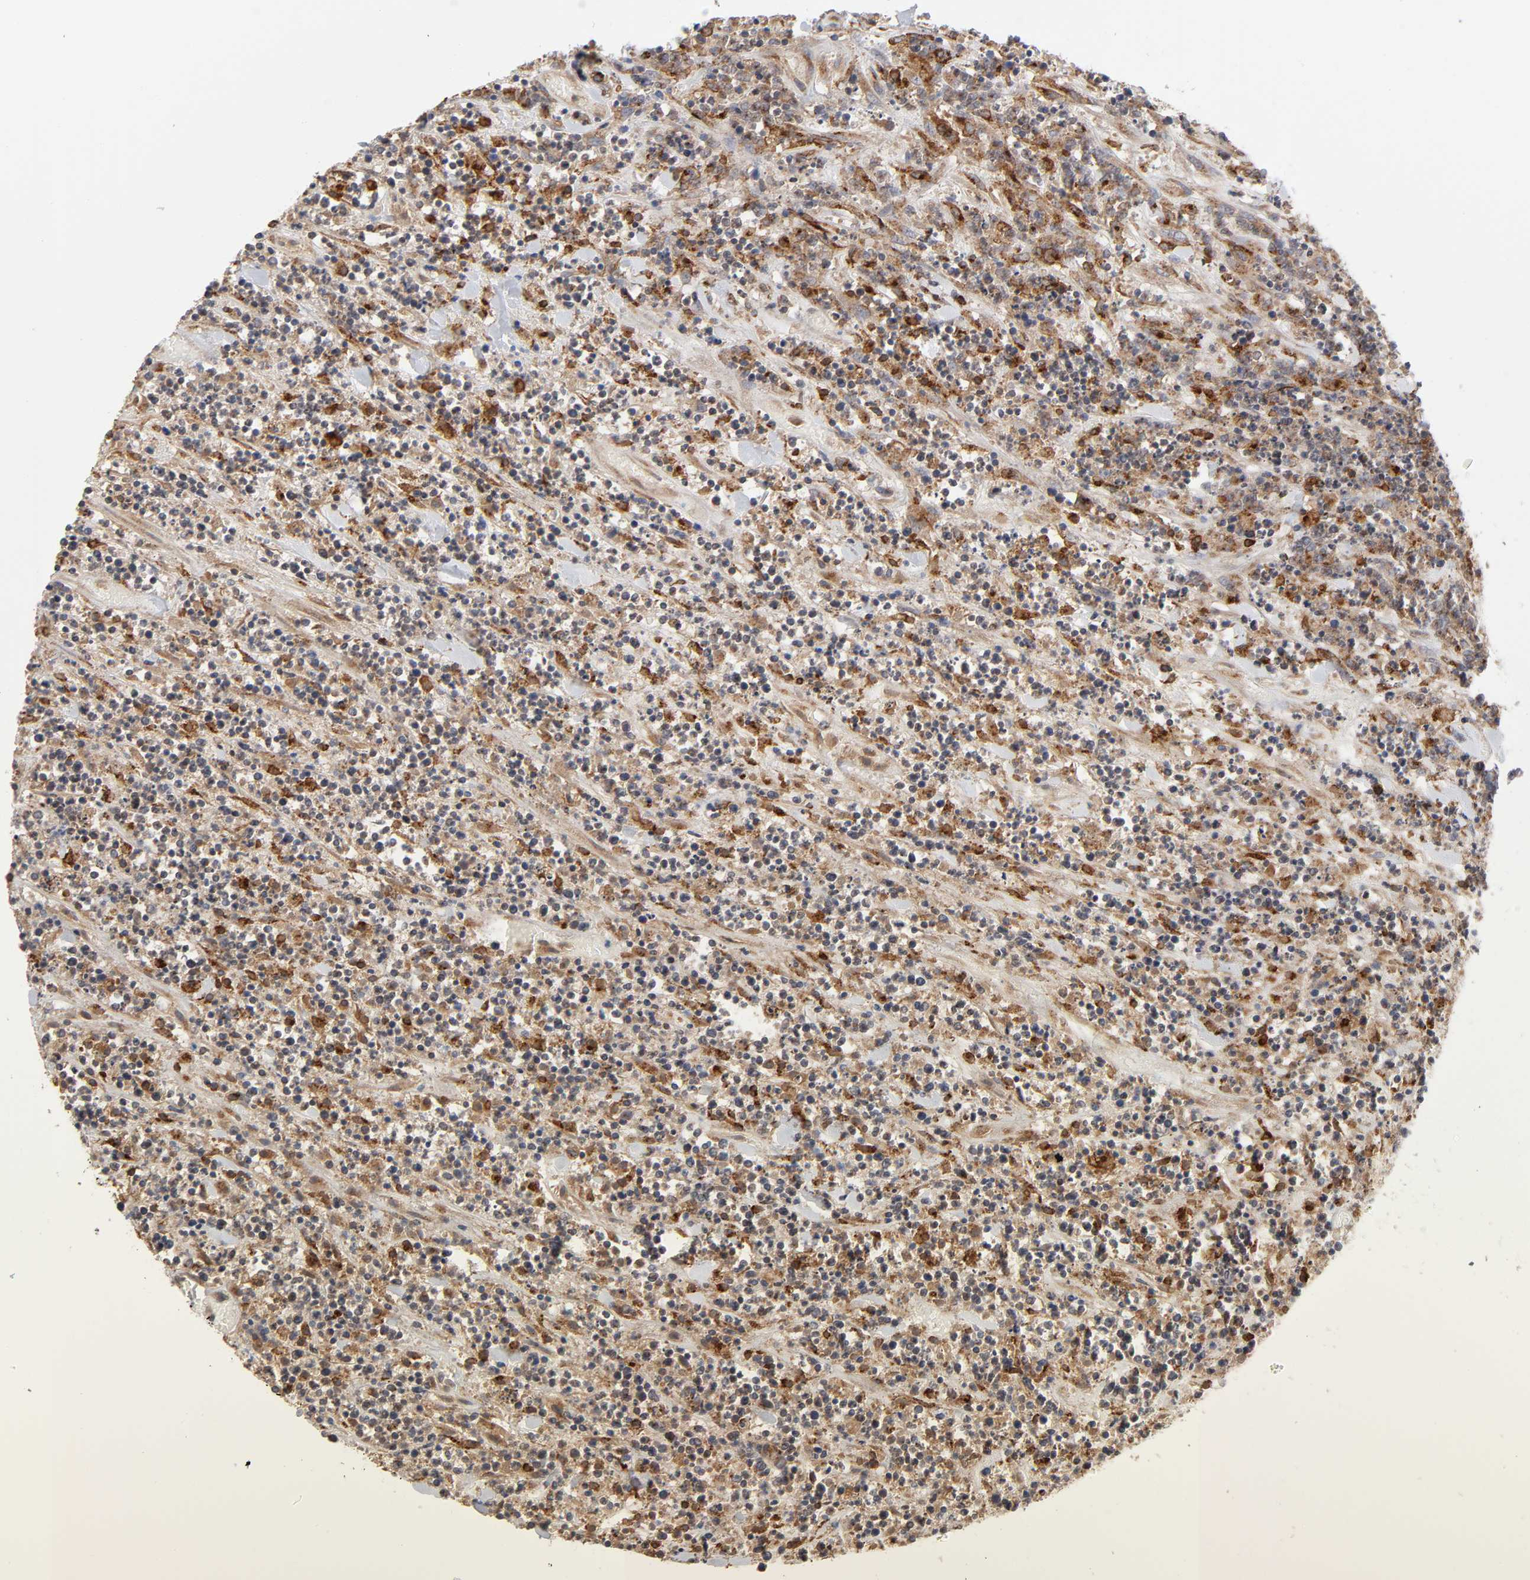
{"staining": {"intensity": "moderate", "quantity": ">75%", "location": "cytoplasmic/membranous"}, "tissue": "lymphoma", "cell_type": "Tumor cells", "image_type": "cancer", "snomed": [{"axis": "morphology", "description": "Malignant lymphoma, non-Hodgkin's type, High grade"}, {"axis": "topography", "description": "Soft tissue"}], "caption": "Moderate cytoplasmic/membranous staining for a protein is seen in approximately >75% of tumor cells of lymphoma using immunohistochemistry (IHC).", "gene": "GNPTG", "patient": {"sex": "male", "age": 18}}